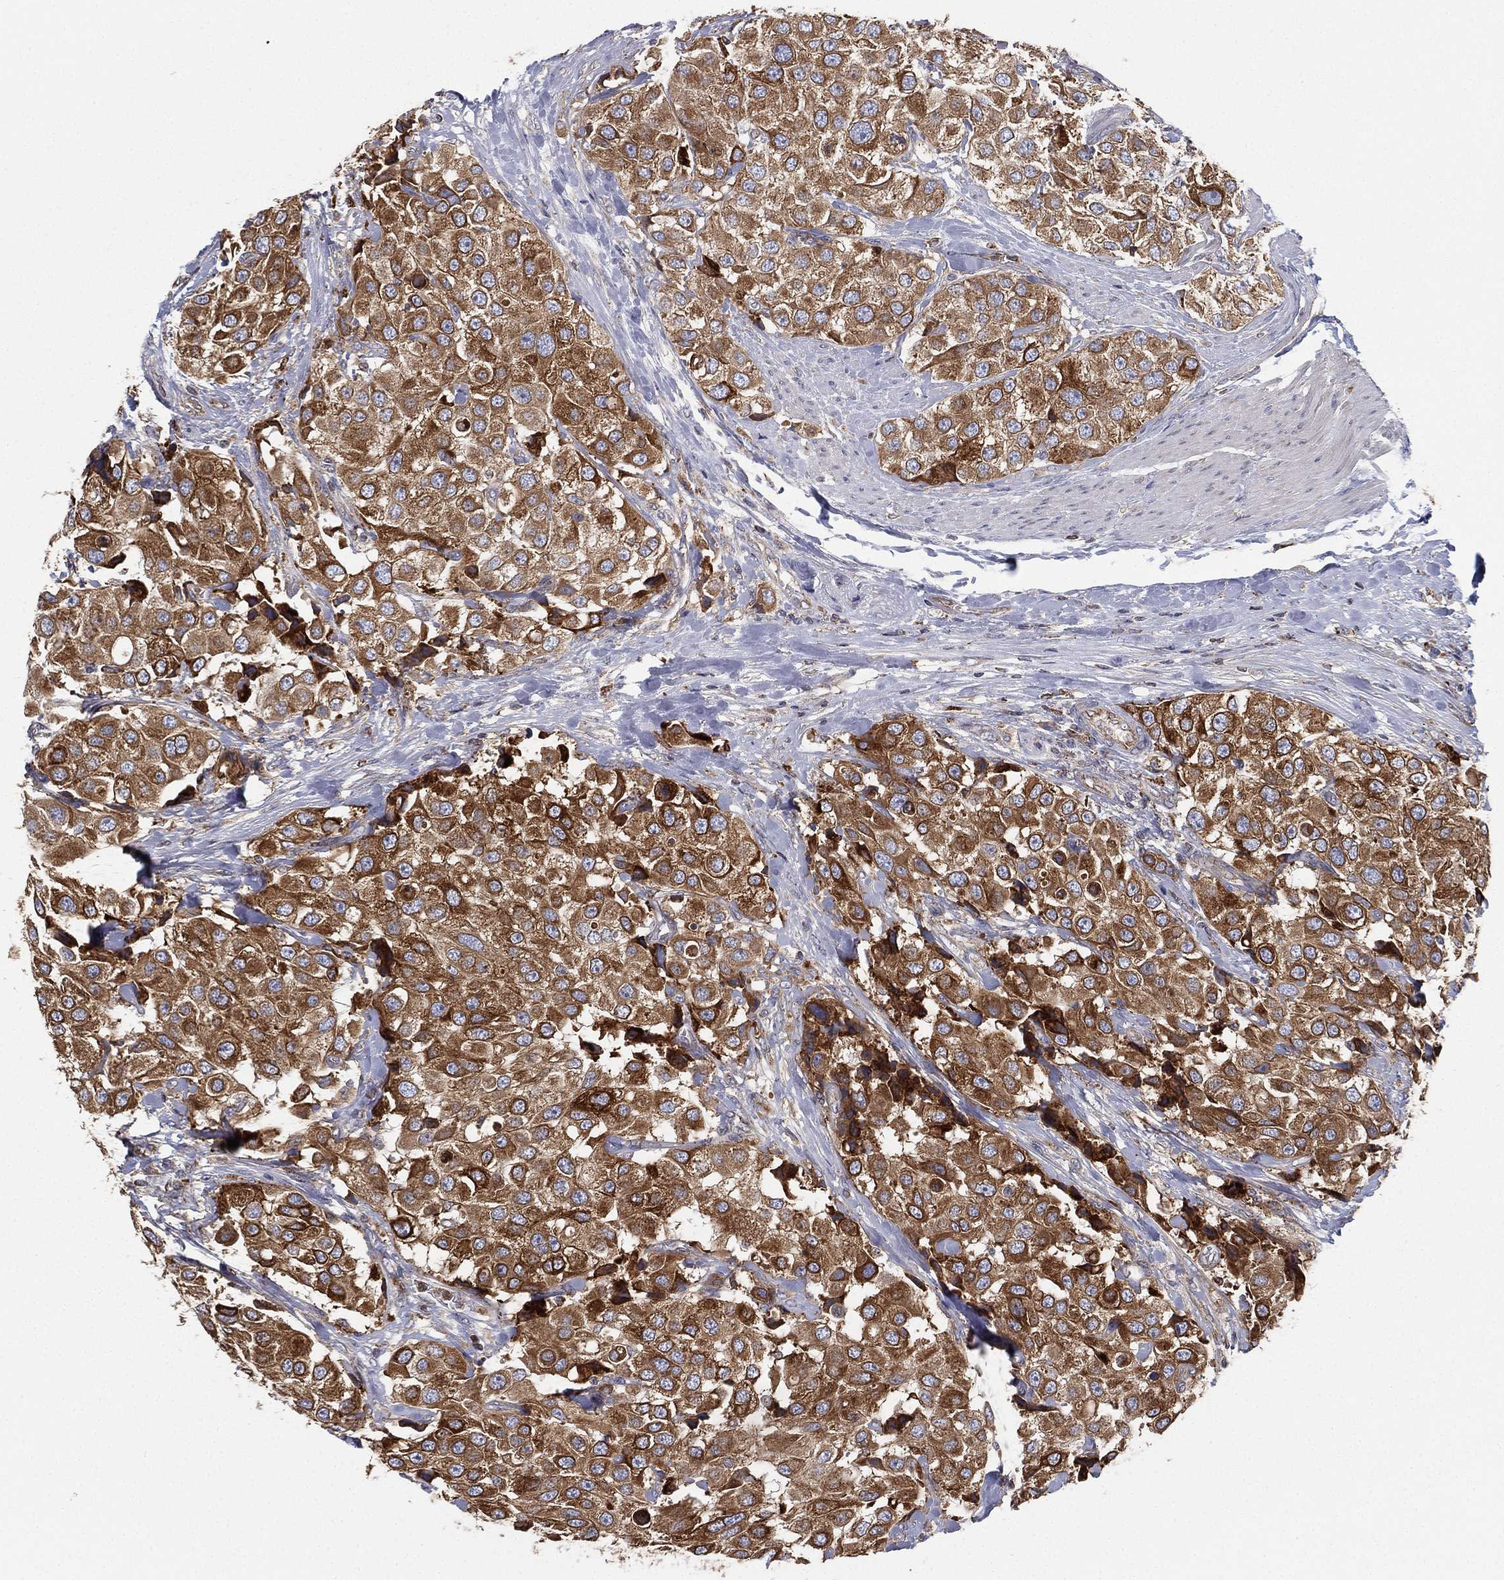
{"staining": {"intensity": "strong", "quantity": ">75%", "location": "cytoplasmic/membranous"}, "tissue": "urothelial cancer", "cell_type": "Tumor cells", "image_type": "cancer", "snomed": [{"axis": "morphology", "description": "Urothelial carcinoma, High grade"}, {"axis": "topography", "description": "Urinary bladder"}], "caption": "Human high-grade urothelial carcinoma stained with a protein marker displays strong staining in tumor cells.", "gene": "CYB5B", "patient": {"sex": "female", "age": 64}}